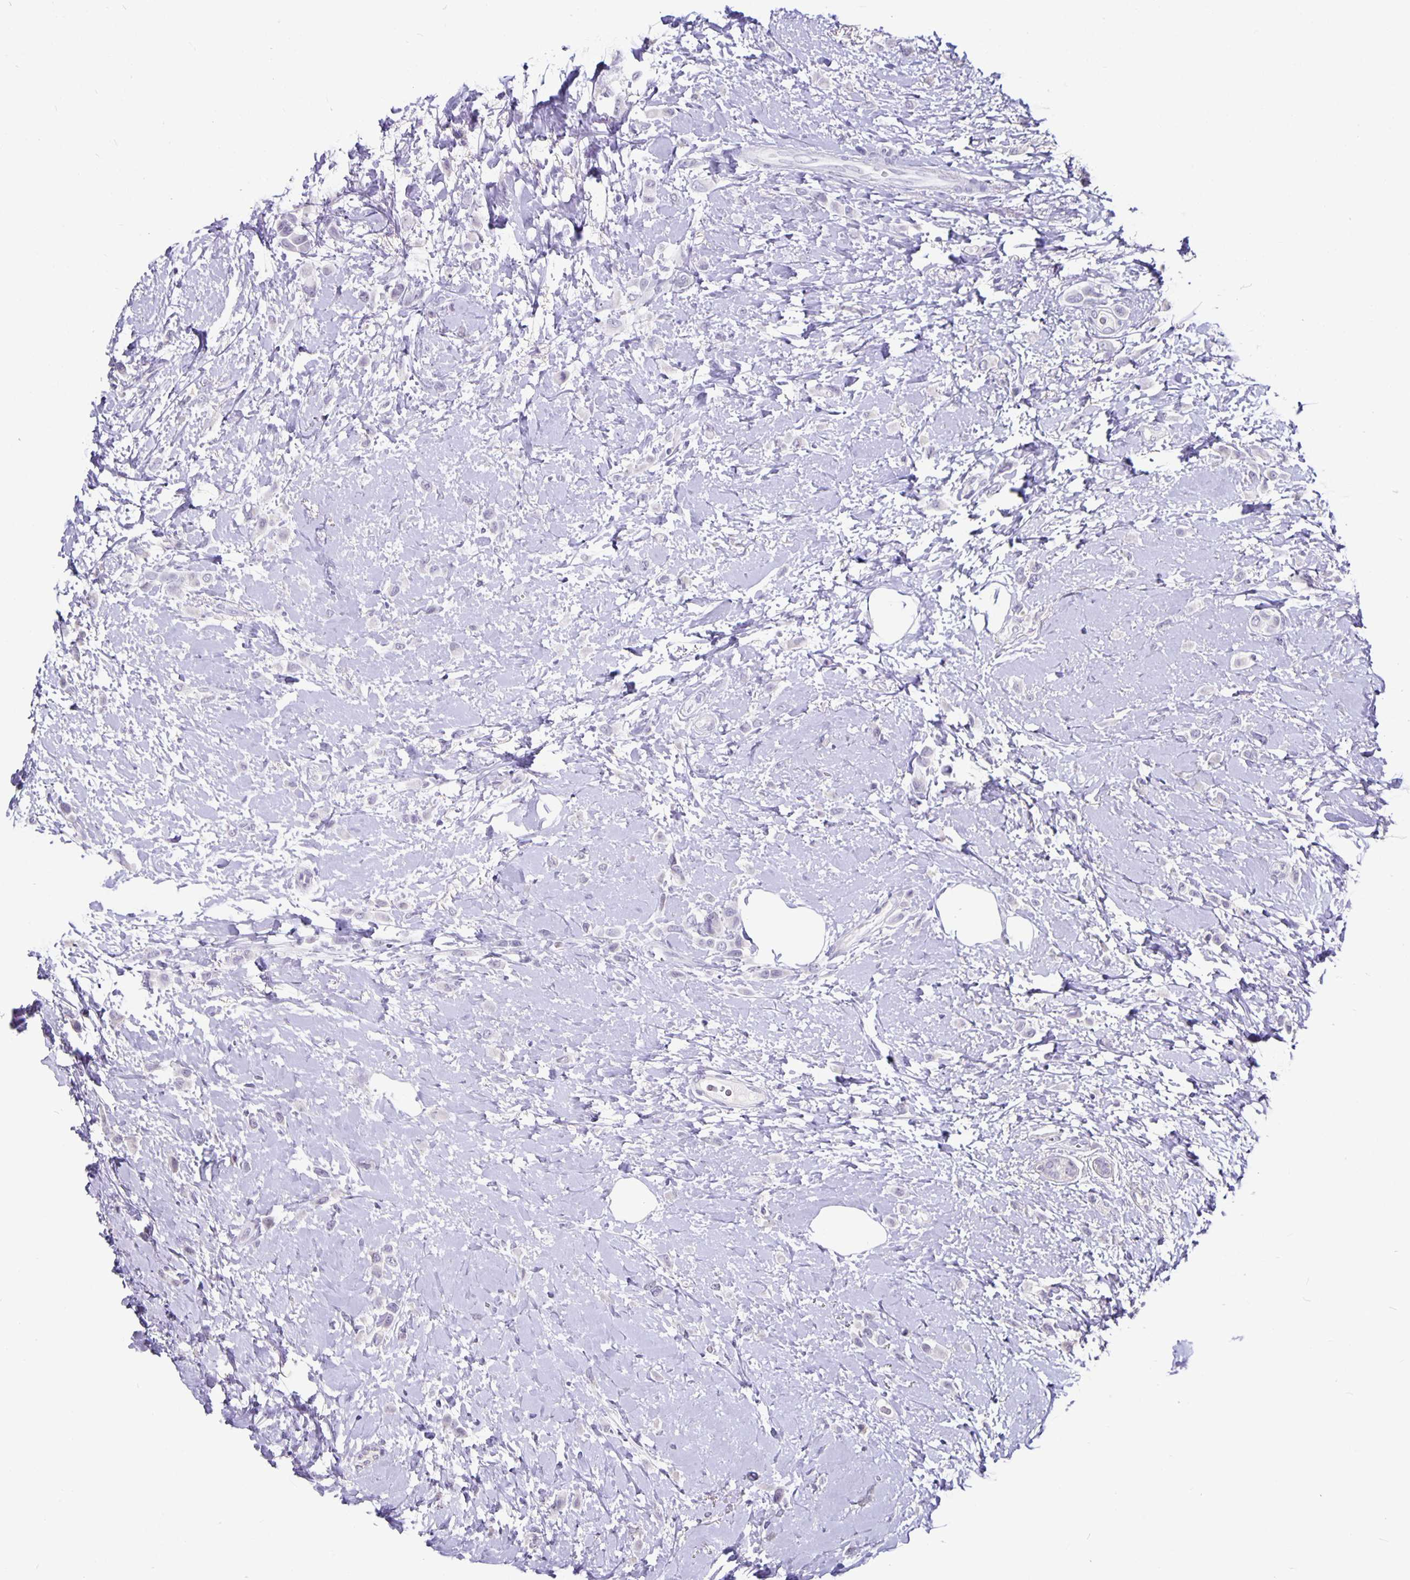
{"staining": {"intensity": "negative", "quantity": "none", "location": "none"}, "tissue": "breast cancer", "cell_type": "Tumor cells", "image_type": "cancer", "snomed": [{"axis": "morphology", "description": "Lobular carcinoma"}, {"axis": "topography", "description": "Breast"}], "caption": "Lobular carcinoma (breast) was stained to show a protein in brown. There is no significant staining in tumor cells.", "gene": "OLIG2", "patient": {"sex": "female", "age": 66}}